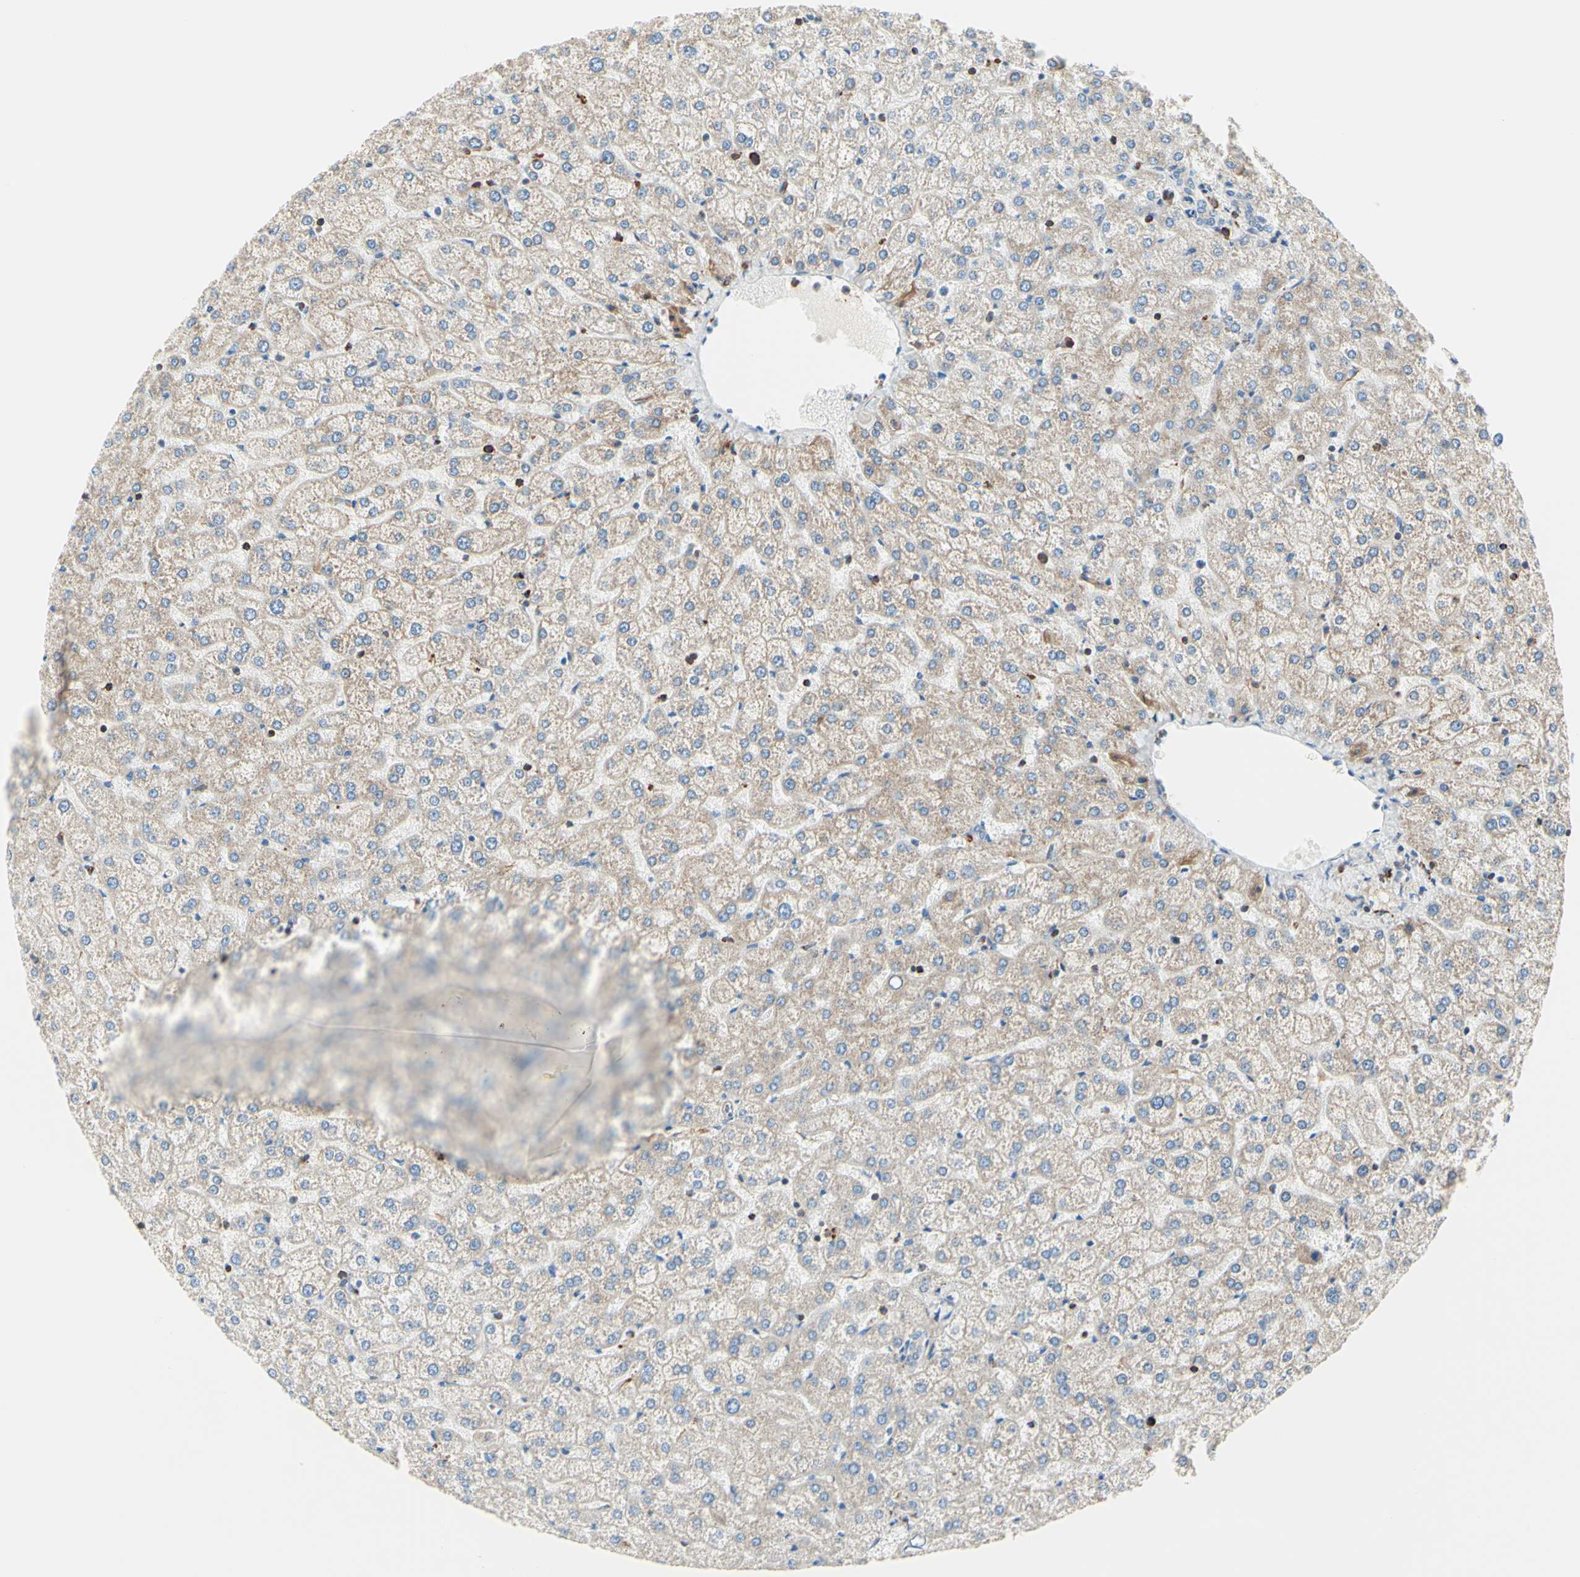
{"staining": {"intensity": "weak", "quantity": ">75%", "location": "cytoplasmic/membranous"}, "tissue": "liver", "cell_type": "Cholangiocytes", "image_type": "normal", "snomed": [{"axis": "morphology", "description": "Normal tissue, NOS"}, {"axis": "topography", "description": "Liver"}], "caption": "Immunohistochemical staining of unremarkable liver demonstrates low levels of weak cytoplasmic/membranous positivity in approximately >75% of cholangiocytes.", "gene": "SEMA4C", "patient": {"sex": "female", "age": 32}}